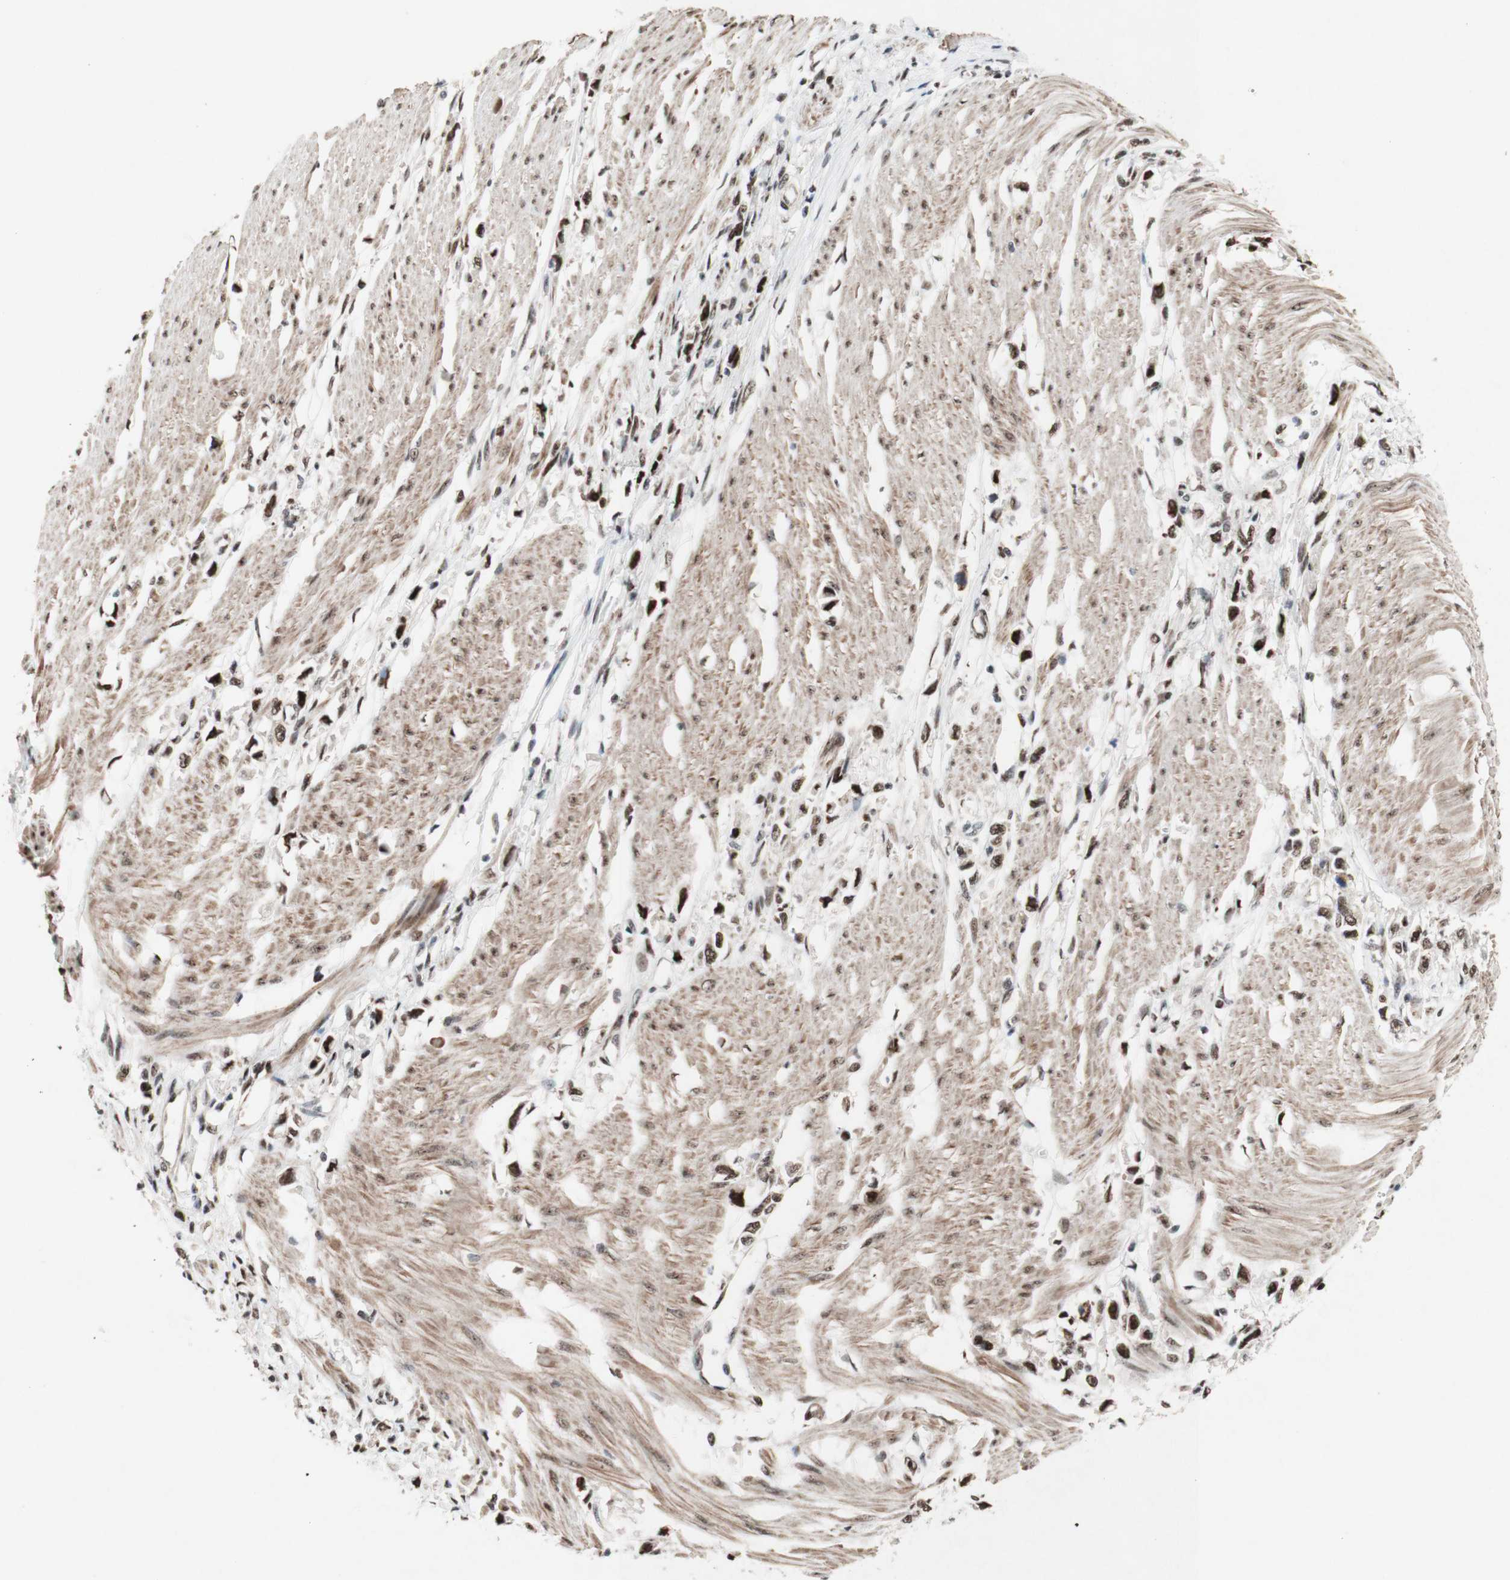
{"staining": {"intensity": "strong", "quantity": ">75%", "location": "nuclear"}, "tissue": "stomach cancer", "cell_type": "Tumor cells", "image_type": "cancer", "snomed": [{"axis": "morphology", "description": "Adenocarcinoma, NOS"}, {"axis": "topography", "description": "Stomach"}], "caption": "The immunohistochemical stain highlights strong nuclear expression in tumor cells of stomach adenocarcinoma tissue.", "gene": "TLE1", "patient": {"sex": "female", "age": 59}}